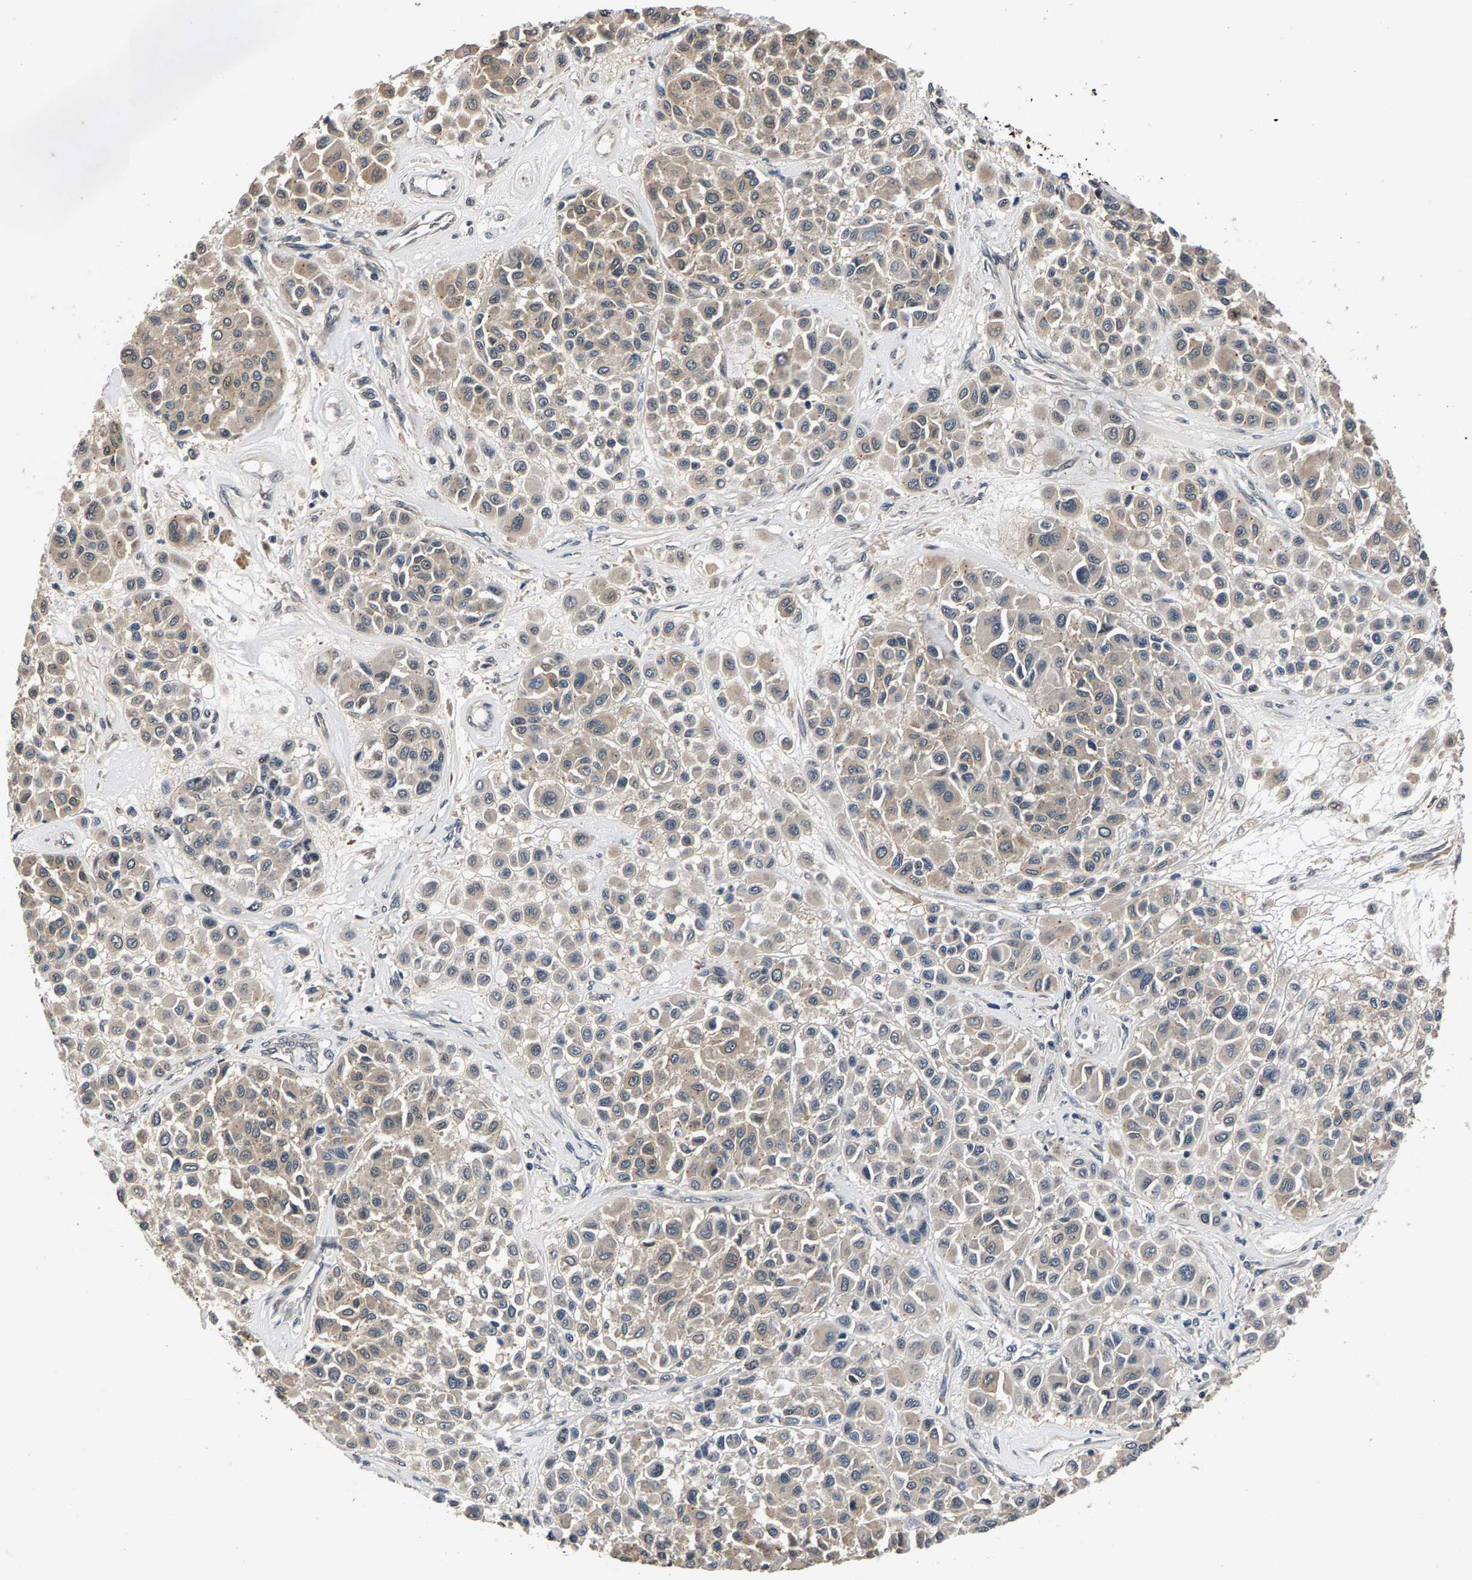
{"staining": {"intensity": "weak", "quantity": "25%-75%", "location": "cytoplasmic/membranous"}, "tissue": "melanoma", "cell_type": "Tumor cells", "image_type": "cancer", "snomed": [{"axis": "morphology", "description": "Malignant melanoma, Metastatic site"}, {"axis": "topography", "description": "Soft tissue"}], "caption": "The histopathology image reveals staining of malignant melanoma (metastatic site), revealing weak cytoplasmic/membranous protein expression (brown color) within tumor cells.", "gene": "RBM33", "patient": {"sex": "male", "age": 41}}